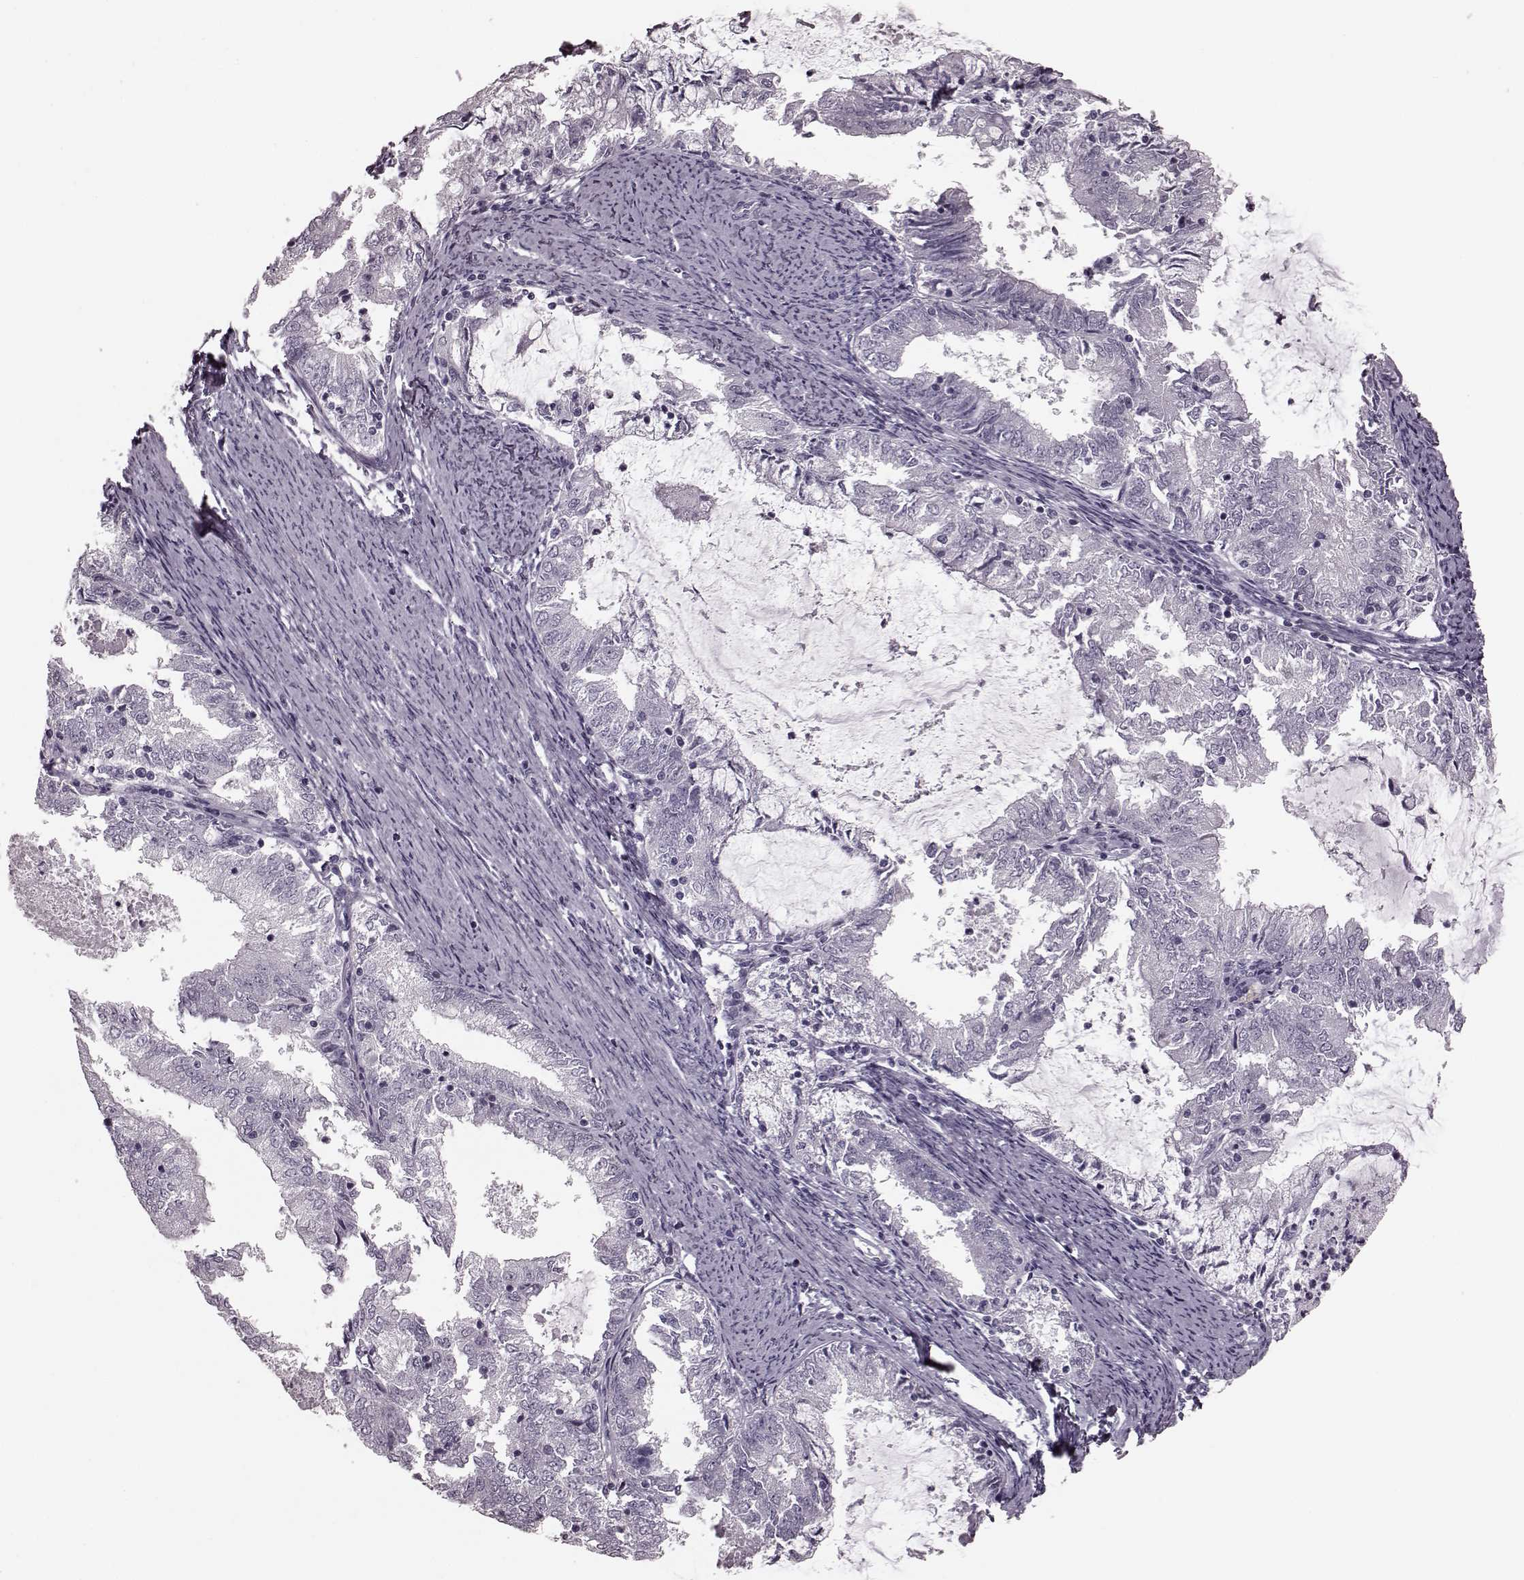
{"staining": {"intensity": "negative", "quantity": "none", "location": "none"}, "tissue": "endometrial cancer", "cell_type": "Tumor cells", "image_type": "cancer", "snomed": [{"axis": "morphology", "description": "Adenocarcinoma, NOS"}, {"axis": "topography", "description": "Endometrium"}], "caption": "IHC of human endometrial cancer (adenocarcinoma) reveals no staining in tumor cells. Nuclei are stained in blue.", "gene": "TRPM1", "patient": {"sex": "female", "age": 57}}